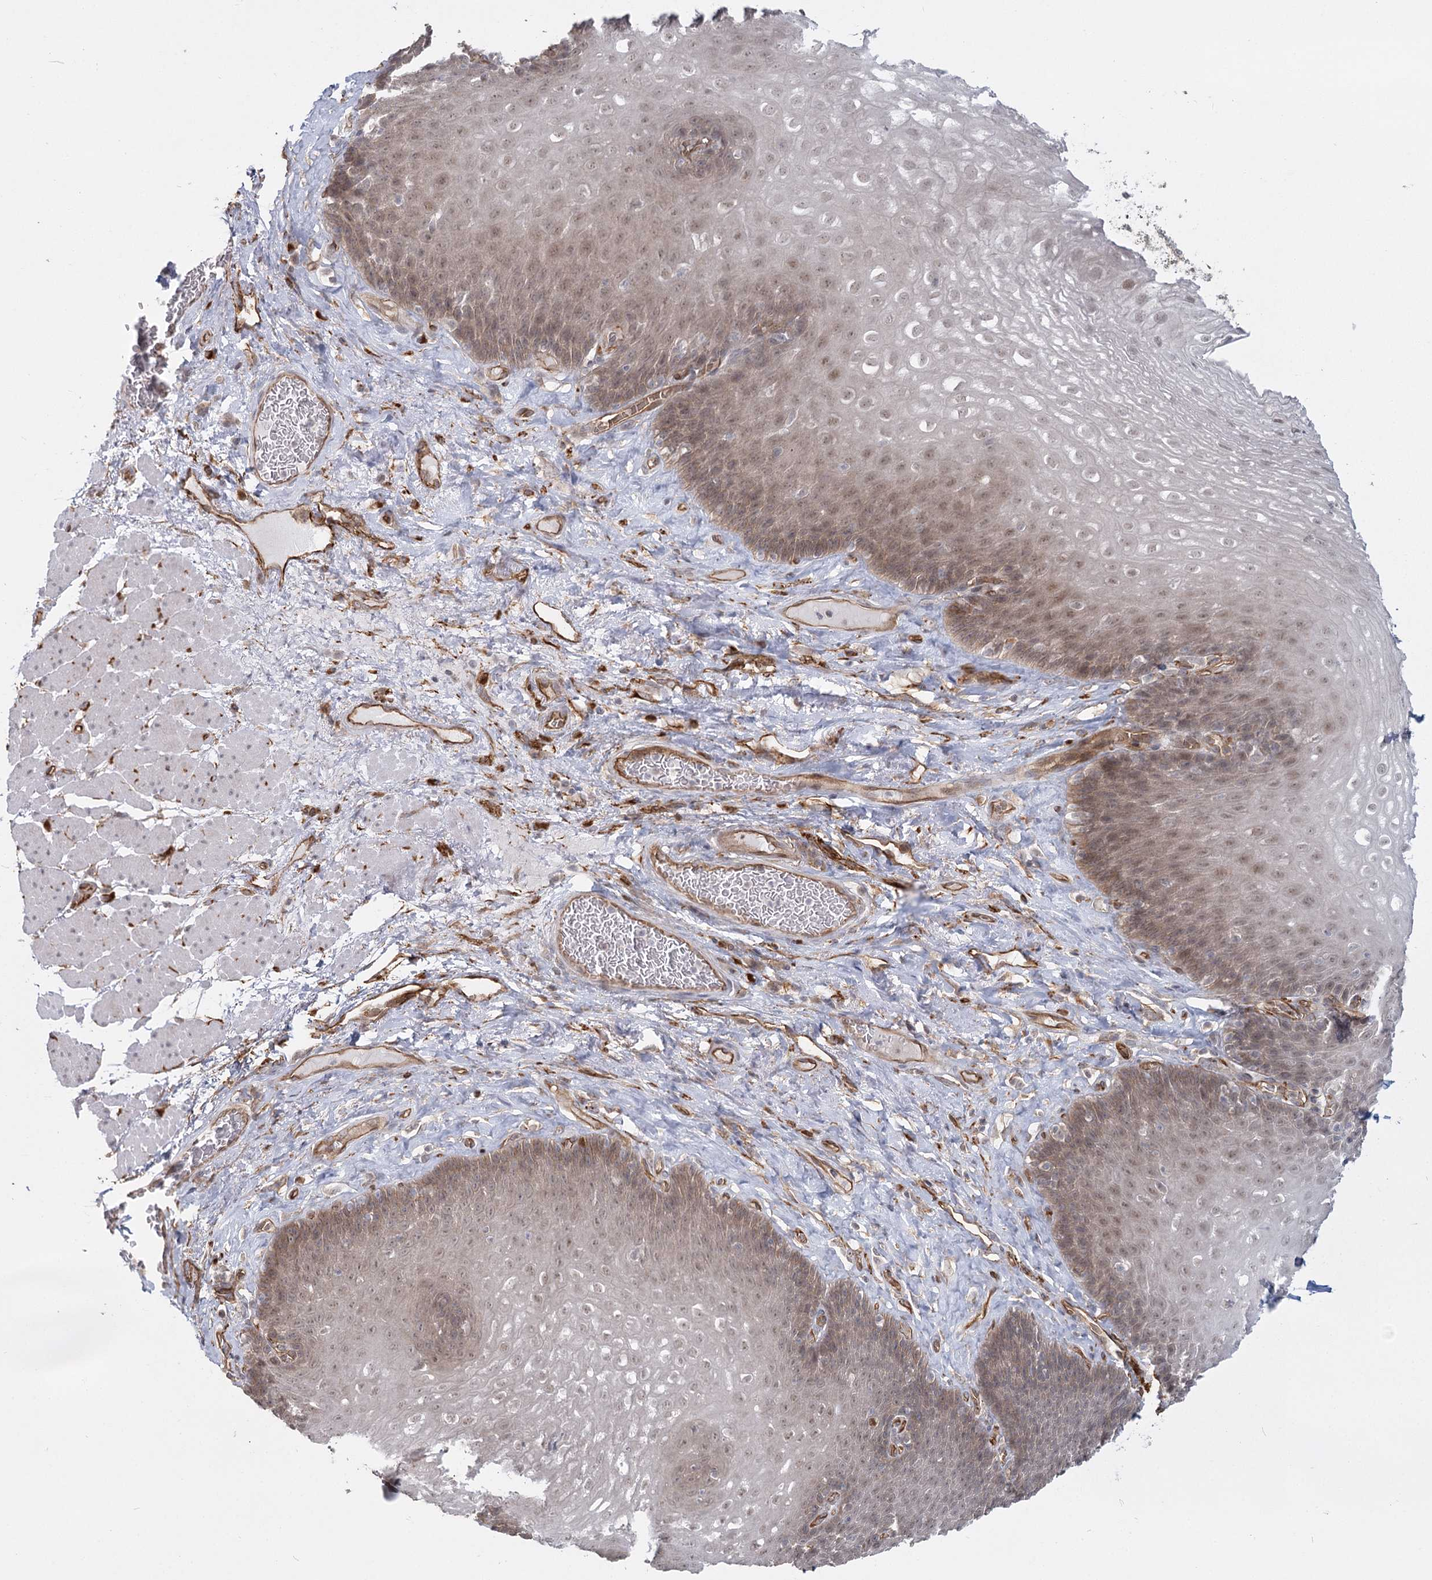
{"staining": {"intensity": "weak", "quantity": "25%-75%", "location": "cytoplasmic/membranous,nuclear"}, "tissue": "esophagus", "cell_type": "Squamous epithelial cells", "image_type": "normal", "snomed": [{"axis": "morphology", "description": "Normal tissue, NOS"}, {"axis": "topography", "description": "Esophagus"}], "caption": "High-power microscopy captured an immunohistochemistry (IHC) histopathology image of normal esophagus, revealing weak cytoplasmic/membranous,nuclear expression in about 25%-75% of squamous epithelial cells. The staining was performed using DAB, with brown indicating positive protein expression. Nuclei are stained blue with hematoxylin.", "gene": "RPP14", "patient": {"sex": "female", "age": 66}}